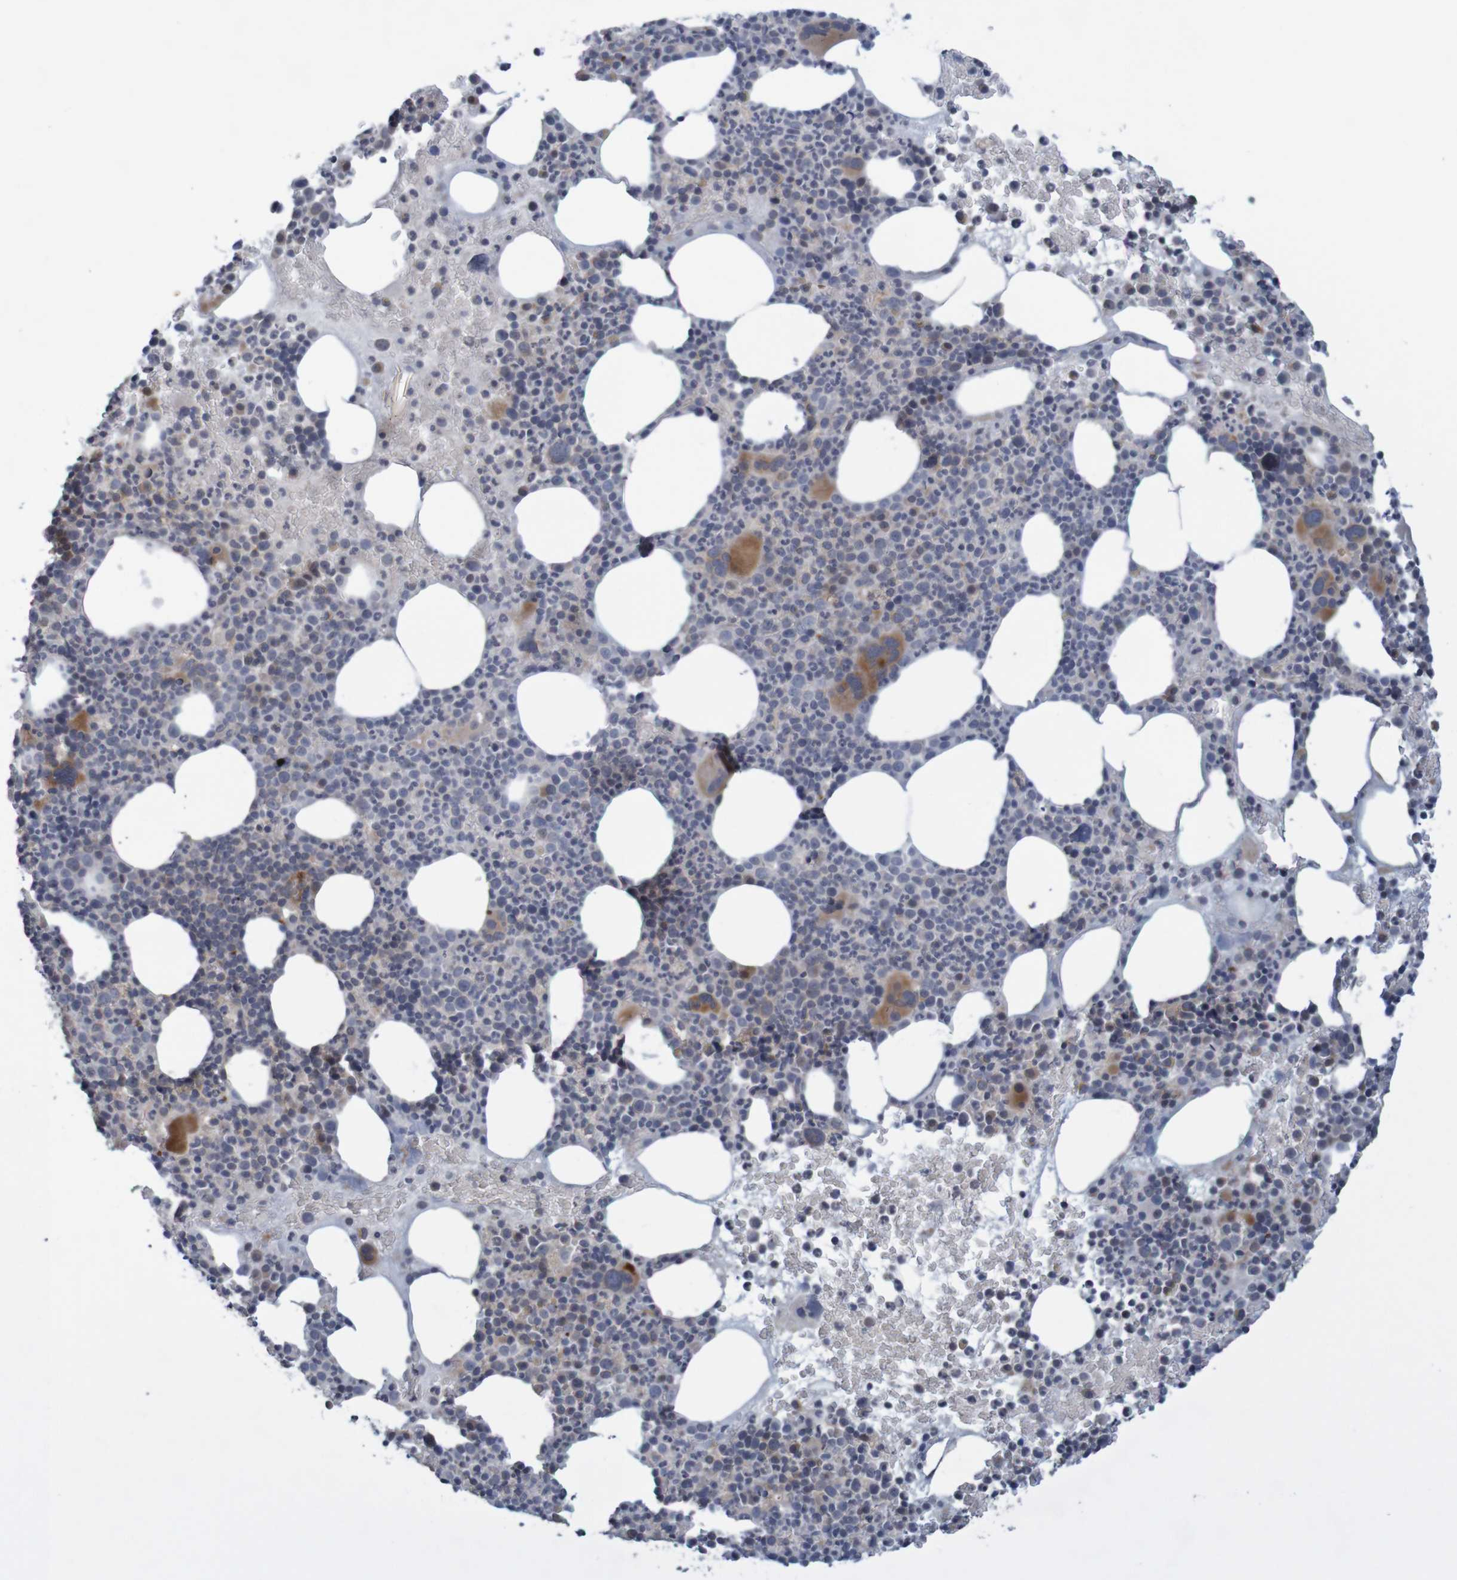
{"staining": {"intensity": "moderate", "quantity": "<25%", "location": "cytoplasmic/membranous"}, "tissue": "bone marrow", "cell_type": "Hematopoietic cells", "image_type": "normal", "snomed": [{"axis": "morphology", "description": "Normal tissue, NOS"}, {"axis": "morphology", "description": "Inflammation, NOS"}, {"axis": "topography", "description": "Bone marrow"}], "caption": "About <25% of hematopoietic cells in benign bone marrow exhibit moderate cytoplasmic/membranous protein positivity as visualized by brown immunohistochemical staining.", "gene": "ANKK1", "patient": {"sex": "male", "age": 73}}